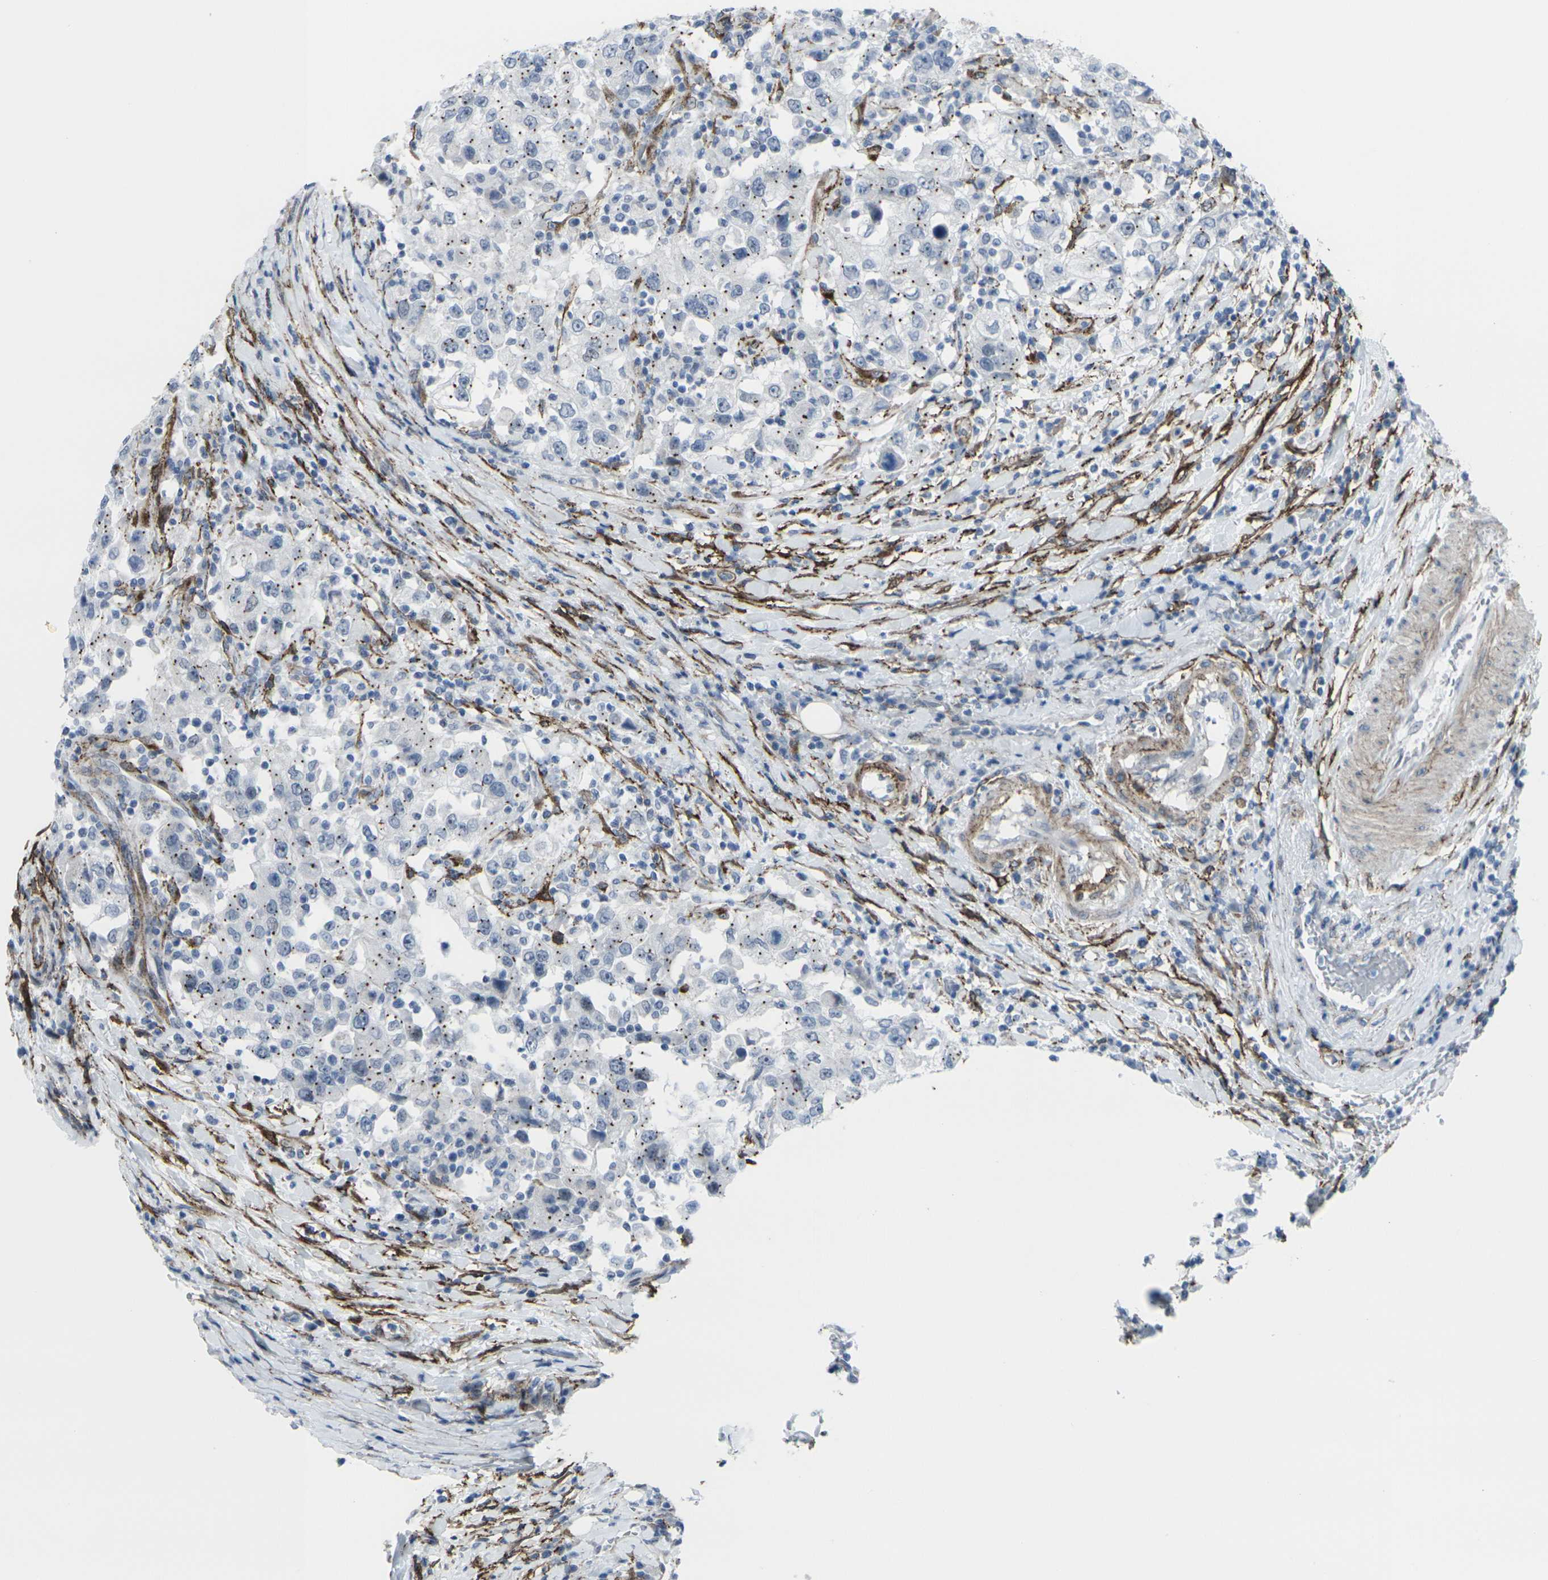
{"staining": {"intensity": "moderate", "quantity": "<25%", "location": "cytoplasmic/membranous"}, "tissue": "urothelial cancer", "cell_type": "Tumor cells", "image_type": "cancer", "snomed": [{"axis": "morphology", "description": "Urothelial carcinoma, High grade"}, {"axis": "topography", "description": "Urinary bladder"}], "caption": "High-magnification brightfield microscopy of urothelial carcinoma (high-grade) stained with DAB (3,3'-diaminobenzidine) (brown) and counterstained with hematoxylin (blue). tumor cells exhibit moderate cytoplasmic/membranous expression is seen in approximately<25% of cells.", "gene": "CDH11", "patient": {"sex": "female", "age": 80}}